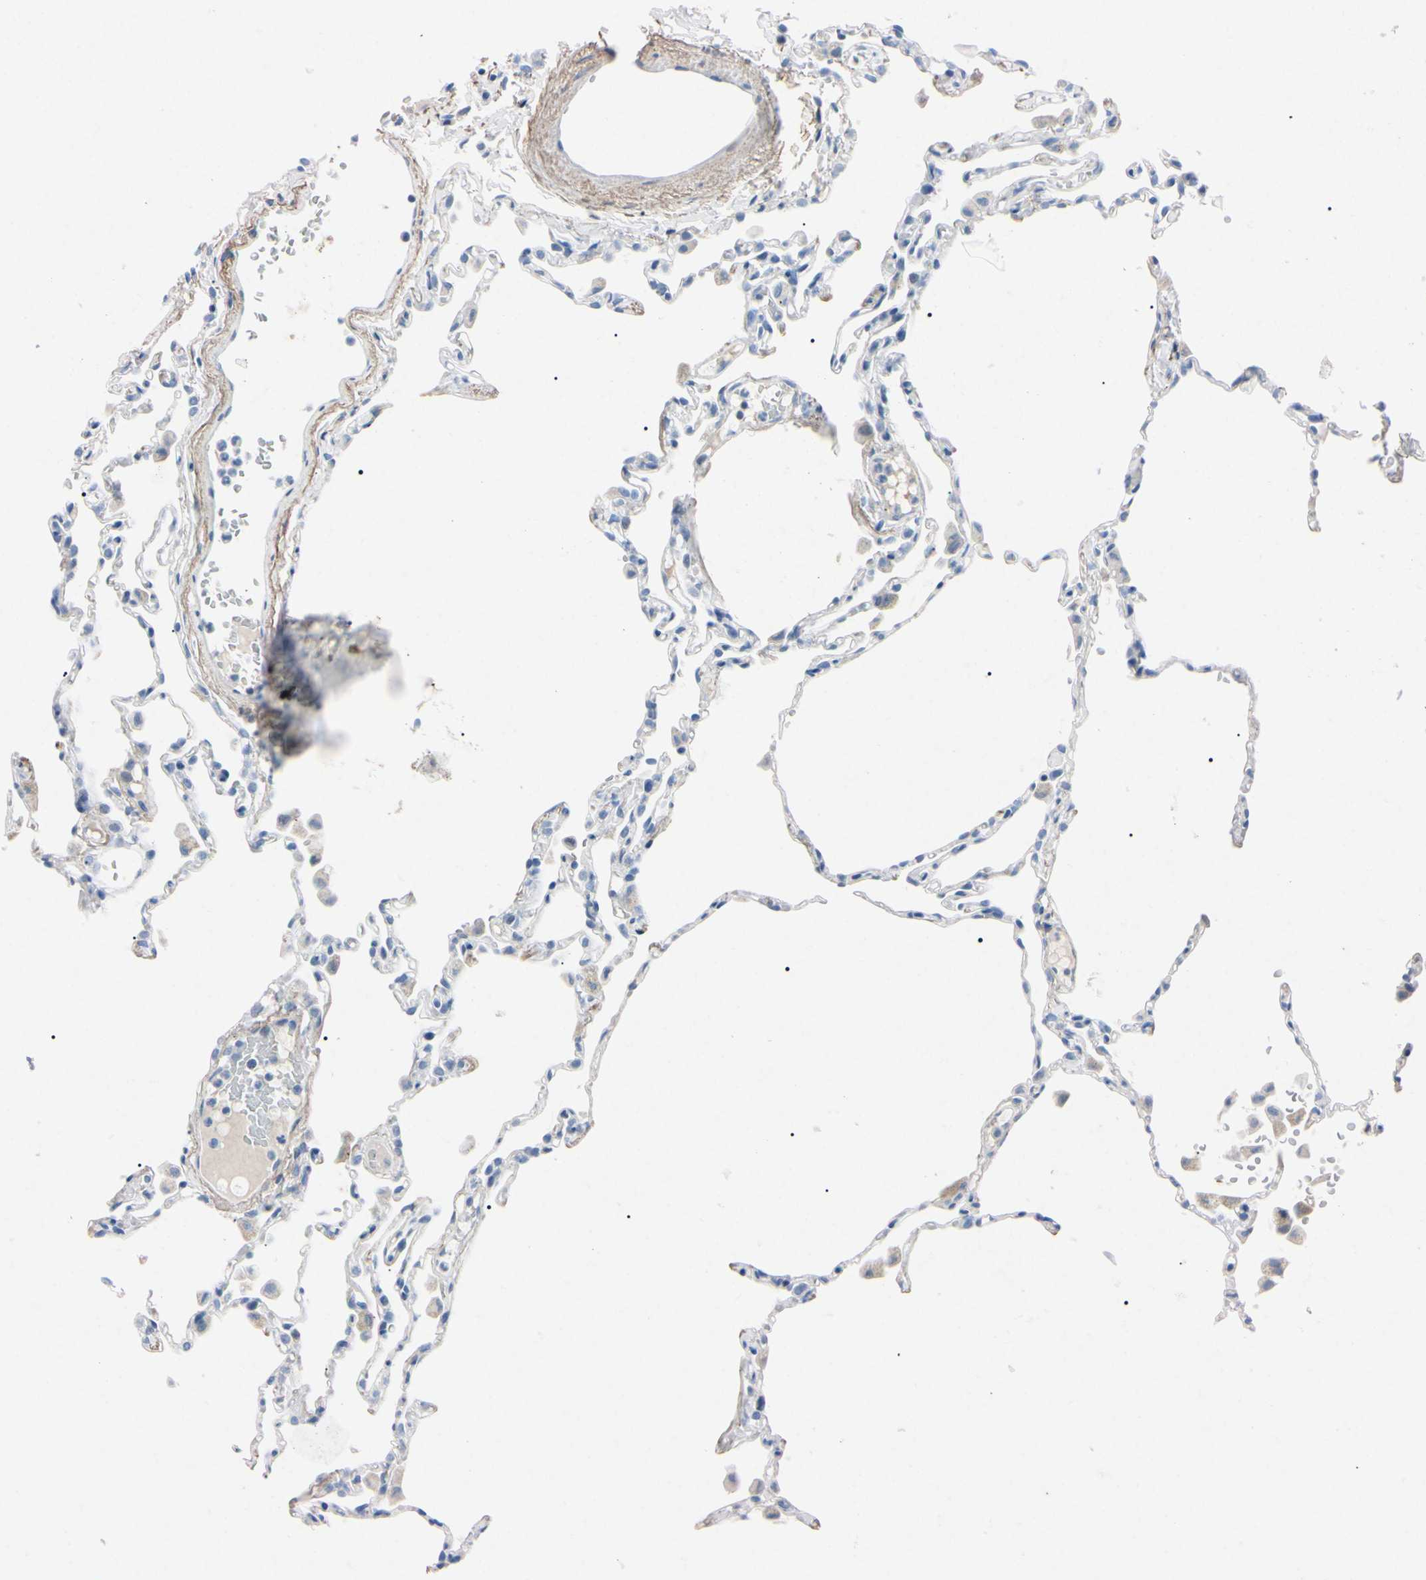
{"staining": {"intensity": "negative", "quantity": "none", "location": "none"}, "tissue": "lung", "cell_type": "Alveolar cells", "image_type": "normal", "snomed": [{"axis": "morphology", "description": "Normal tissue, NOS"}, {"axis": "topography", "description": "Lung"}], "caption": "A high-resolution image shows immunohistochemistry (IHC) staining of normal lung, which exhibits no significant positivity in alveolar cells. (DAB IHC, high magnification).", "gene": "ELN", "patient": {"sex": "female", "age": 49}}